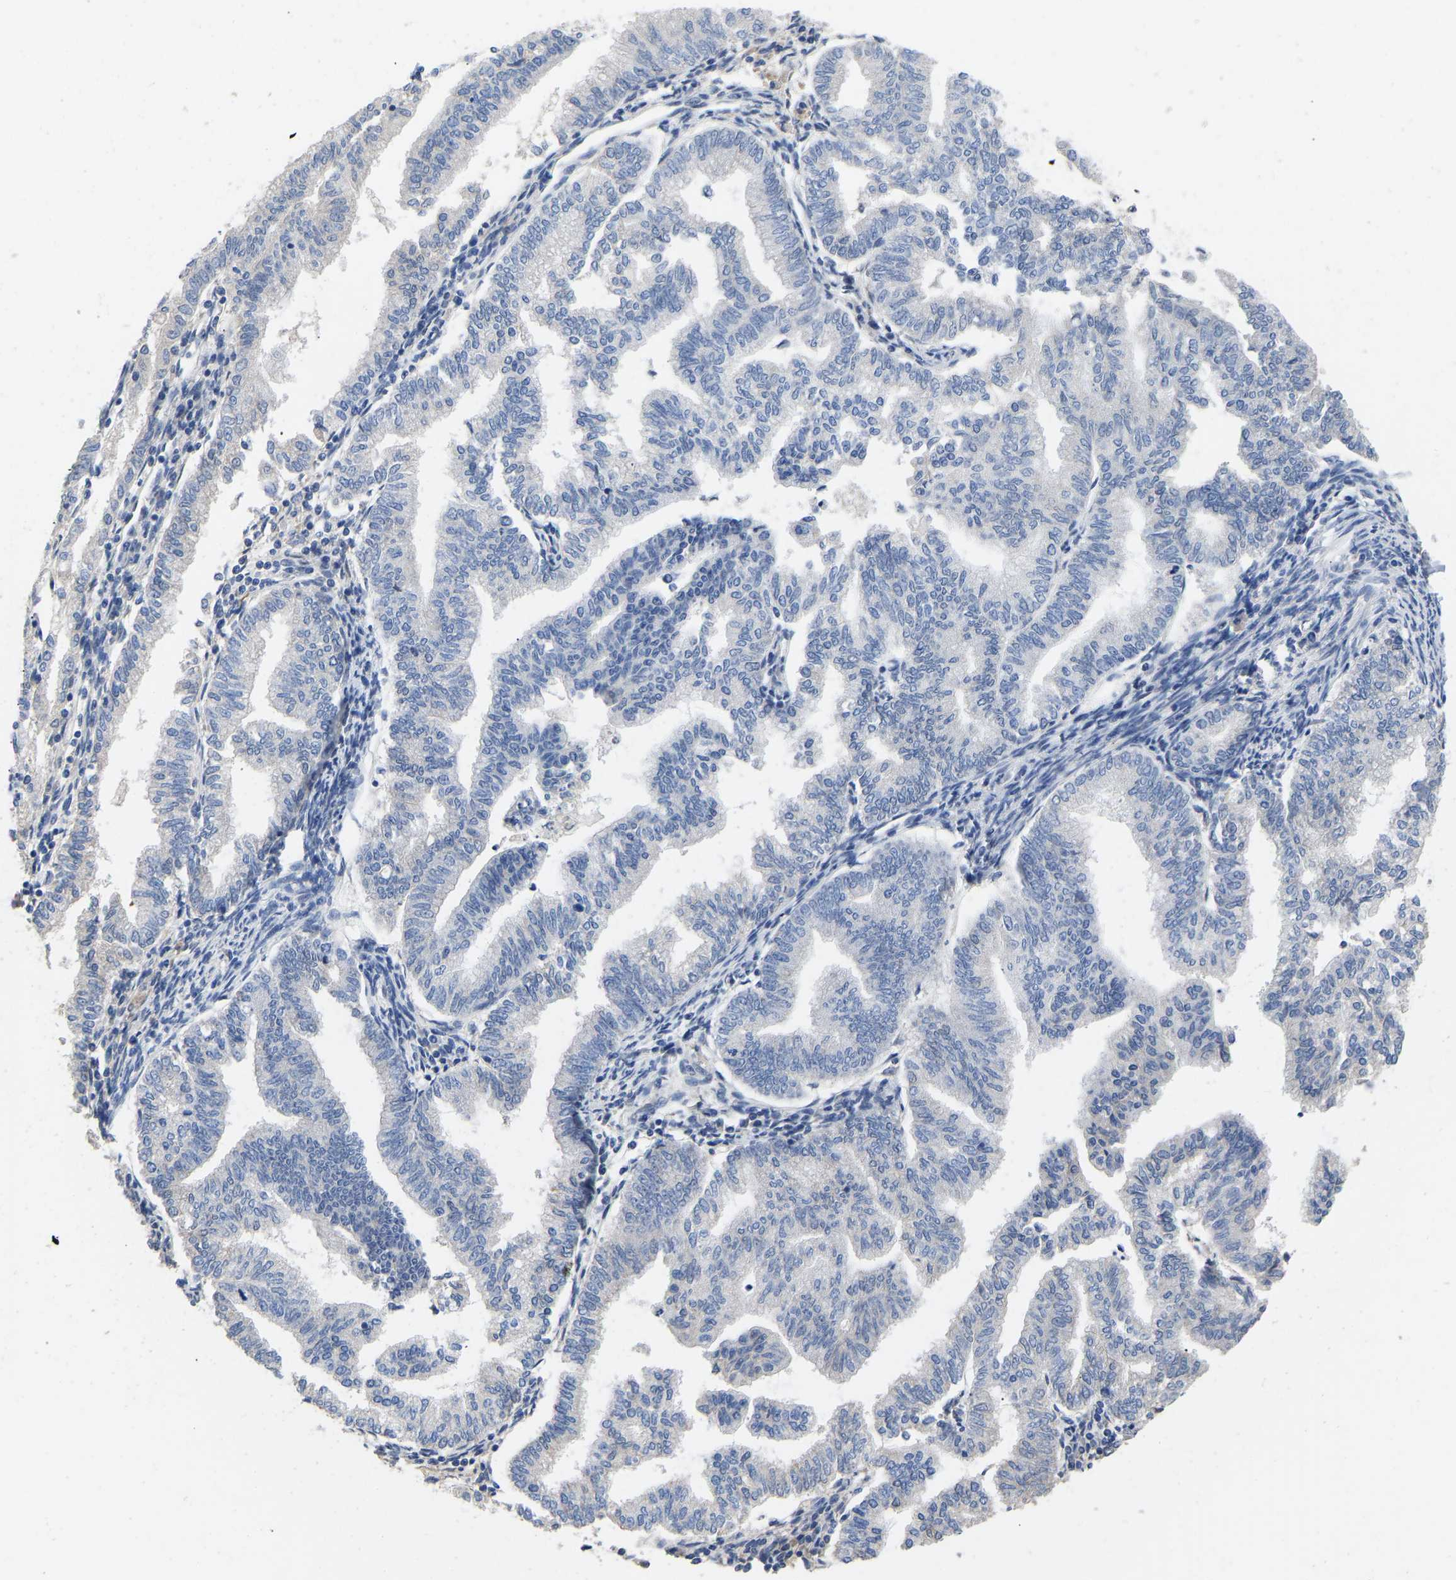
{"staining": {"intensity": "negative", "quantity": "none", "location": "none"}, "tissue": "endometrial cancer", "cell_type": "Tumor cells", "image_type": "cancer", "snomed": [{"axis": "morphology", "description": "Polyp, NOS"}, {"axis": "morphology", "description": "Adenocarcinoma, NOS"}, {"axis": "morphology", "description": "Adenoma, NOS"}, {"axis": "topography", "description": "Endometrium"}], "caption": "The image exhibits no significant positivity in tumor cells of endometrial adenocarcinoma. (DAB (3,3'-diaminobenzidine) immunohistochemistry (IHC) visualized using brightfield microscopy, high magnification).", "gene": "QKI", "patient": {"sex": "female", "age": 79}}